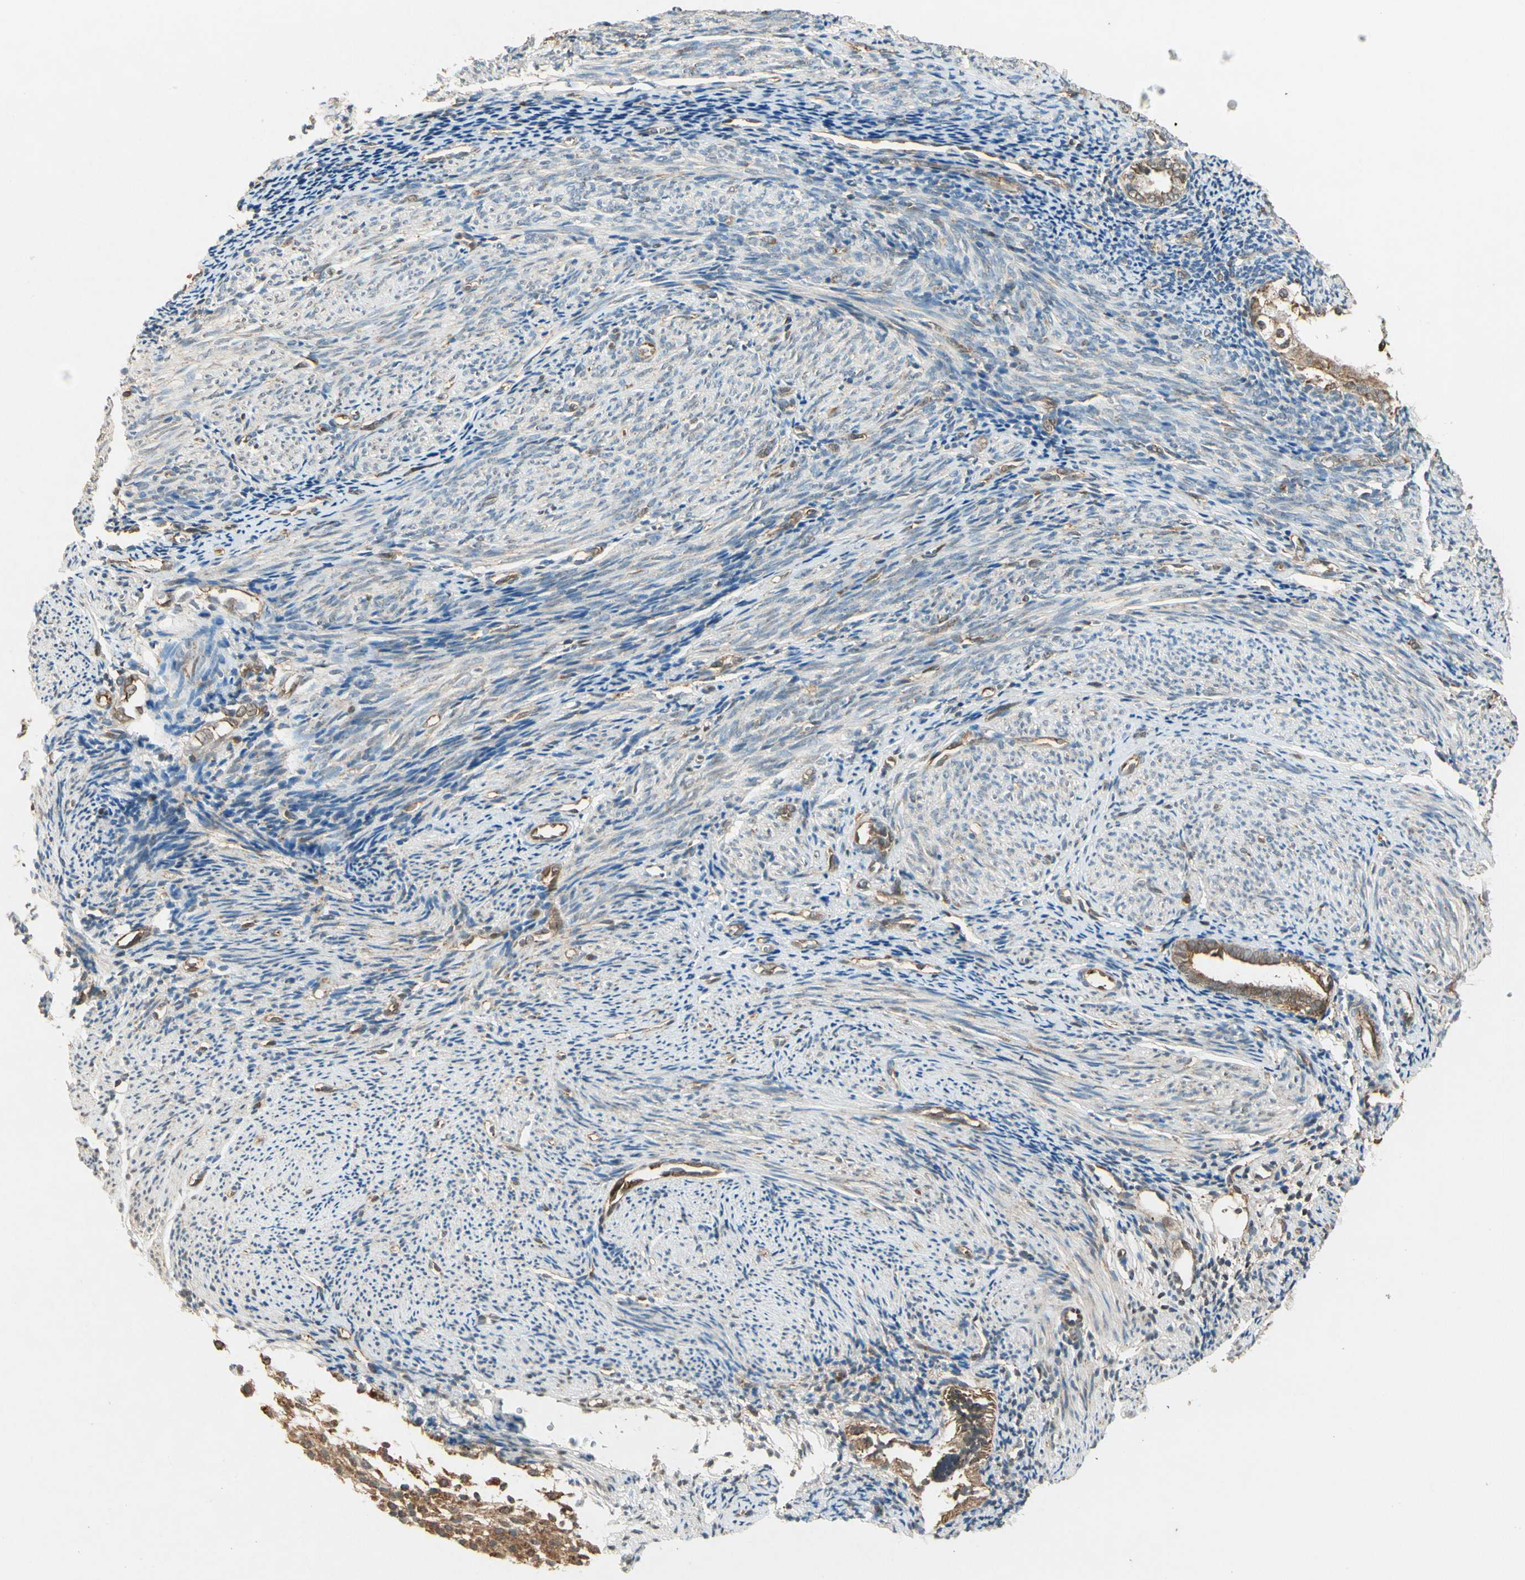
{"staining": {"intensity": "moderate", "quantity": "<25%", "location": "cytoplasmic/membranous"}, "tissue": "endometrium", "cell_type": "Cells in endometrial stroma", "image_type": "normal", "snomed": [{"axis": "morphology", "description": "Normal tissue, NOS"}, {"axis": "topography", "description": "Smooth muscle"}, {"axis": "topography", "description": "Endometrium"}], "caption": "Endometrium stained with DAB IHC exhibits low levels of moderate cytoplasmic/membranous staining in about <25% of cells in endometrial stroma.", "gene": "MAPK1", "patient": {"sex": "female", "age": 57}}